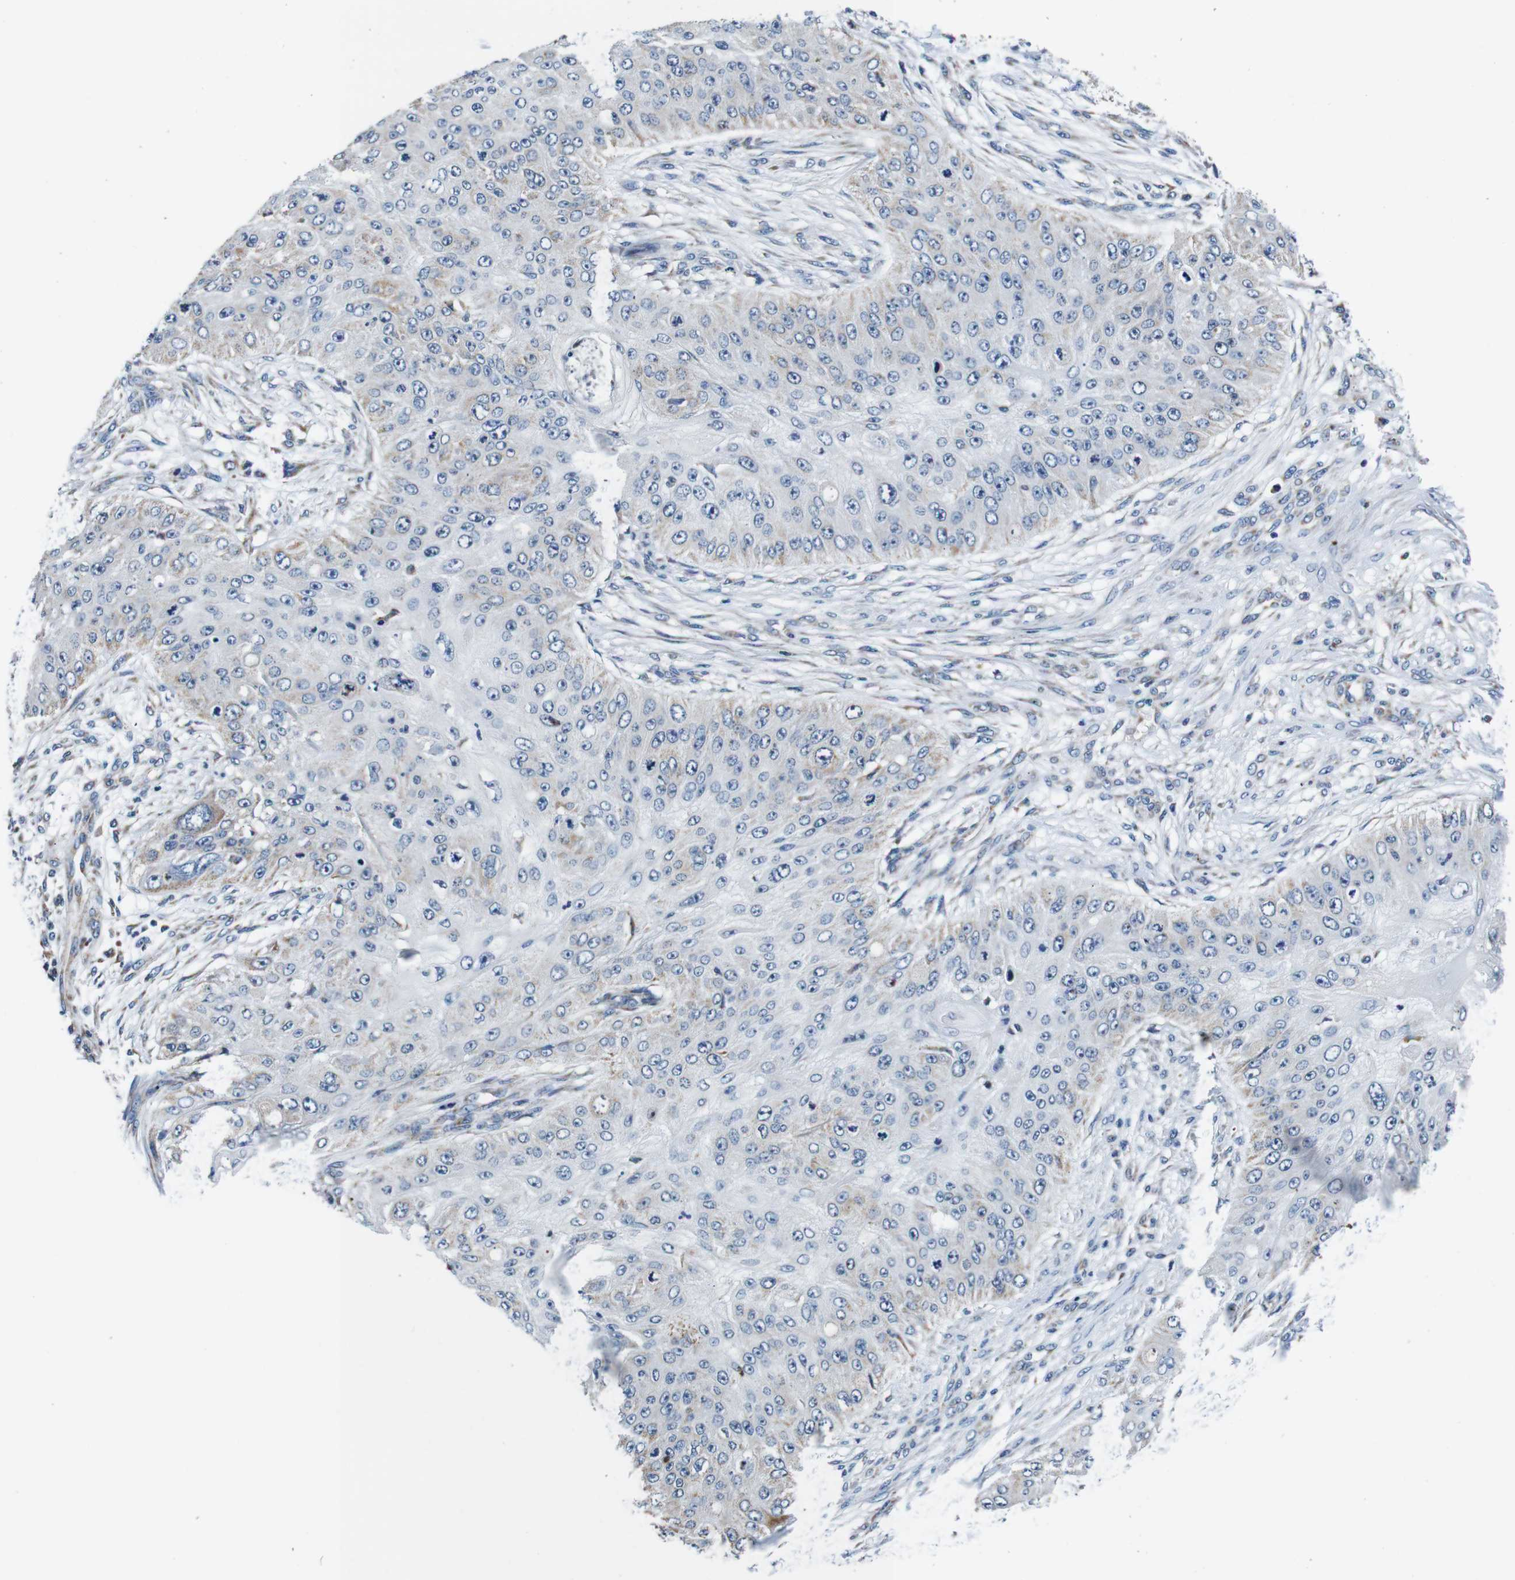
{"staining": {"intensity": "negative", "quantity": "none", "location": "none"}, "tissue": "skin cancer", "cell_type": "Tumor cells", "image_type": "cancer", "snomed": [{"axis": "morphology", "description": "Squamous cell carcinoma, NOS"}, {"axis": "topography", "description": "Skin"}], "caption": "Human skin squamous cell carcinoma stained for a protein using immunohistochemistry shows no expression in tumor cells.", "gene": "LRP4", "patient": {"sex": "female", "age": 80}}